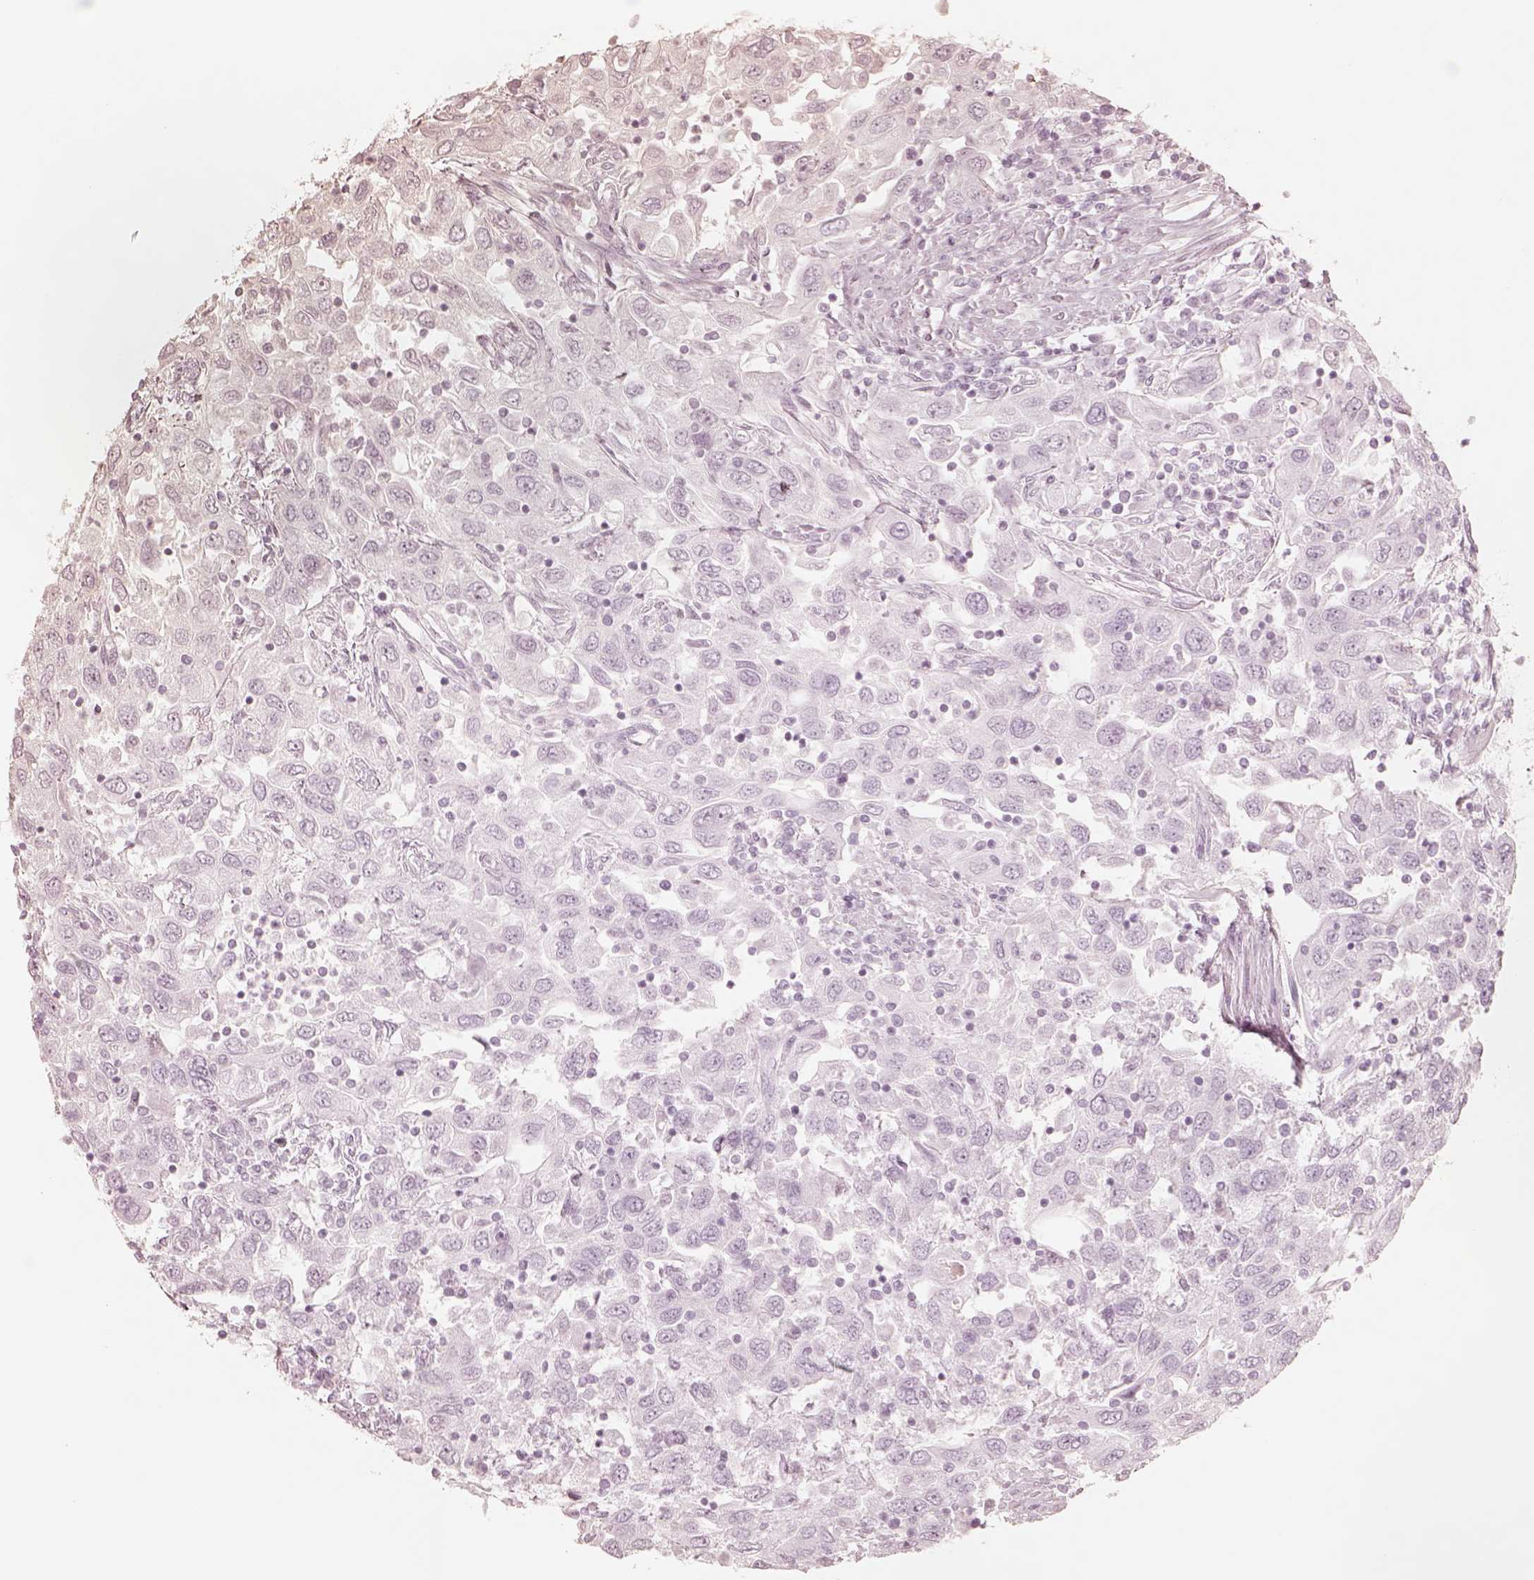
{"staining": {"intensity": "negative", "quantity": "none", "location": "none"}, "tissue": "urothelial cancer", "cell_type": "Tumor cells", "image_type": "cancer", "snomed": [{"axis": "morphology", "description": "Urothelial carcinoma, High grade"}, {"axis": "topography", "description": "Urinary bladder"}], "caption": "Urothelial carcinoma (high-grade) was stained to show a protein in brown. There is no significant positivity in tumor cells. (Brightfield microscopy of DAB immunohistochemistry (IHC) at high magnification).", "gene": "GORASP2", "patient": {"sex": "male", "age": 76}}